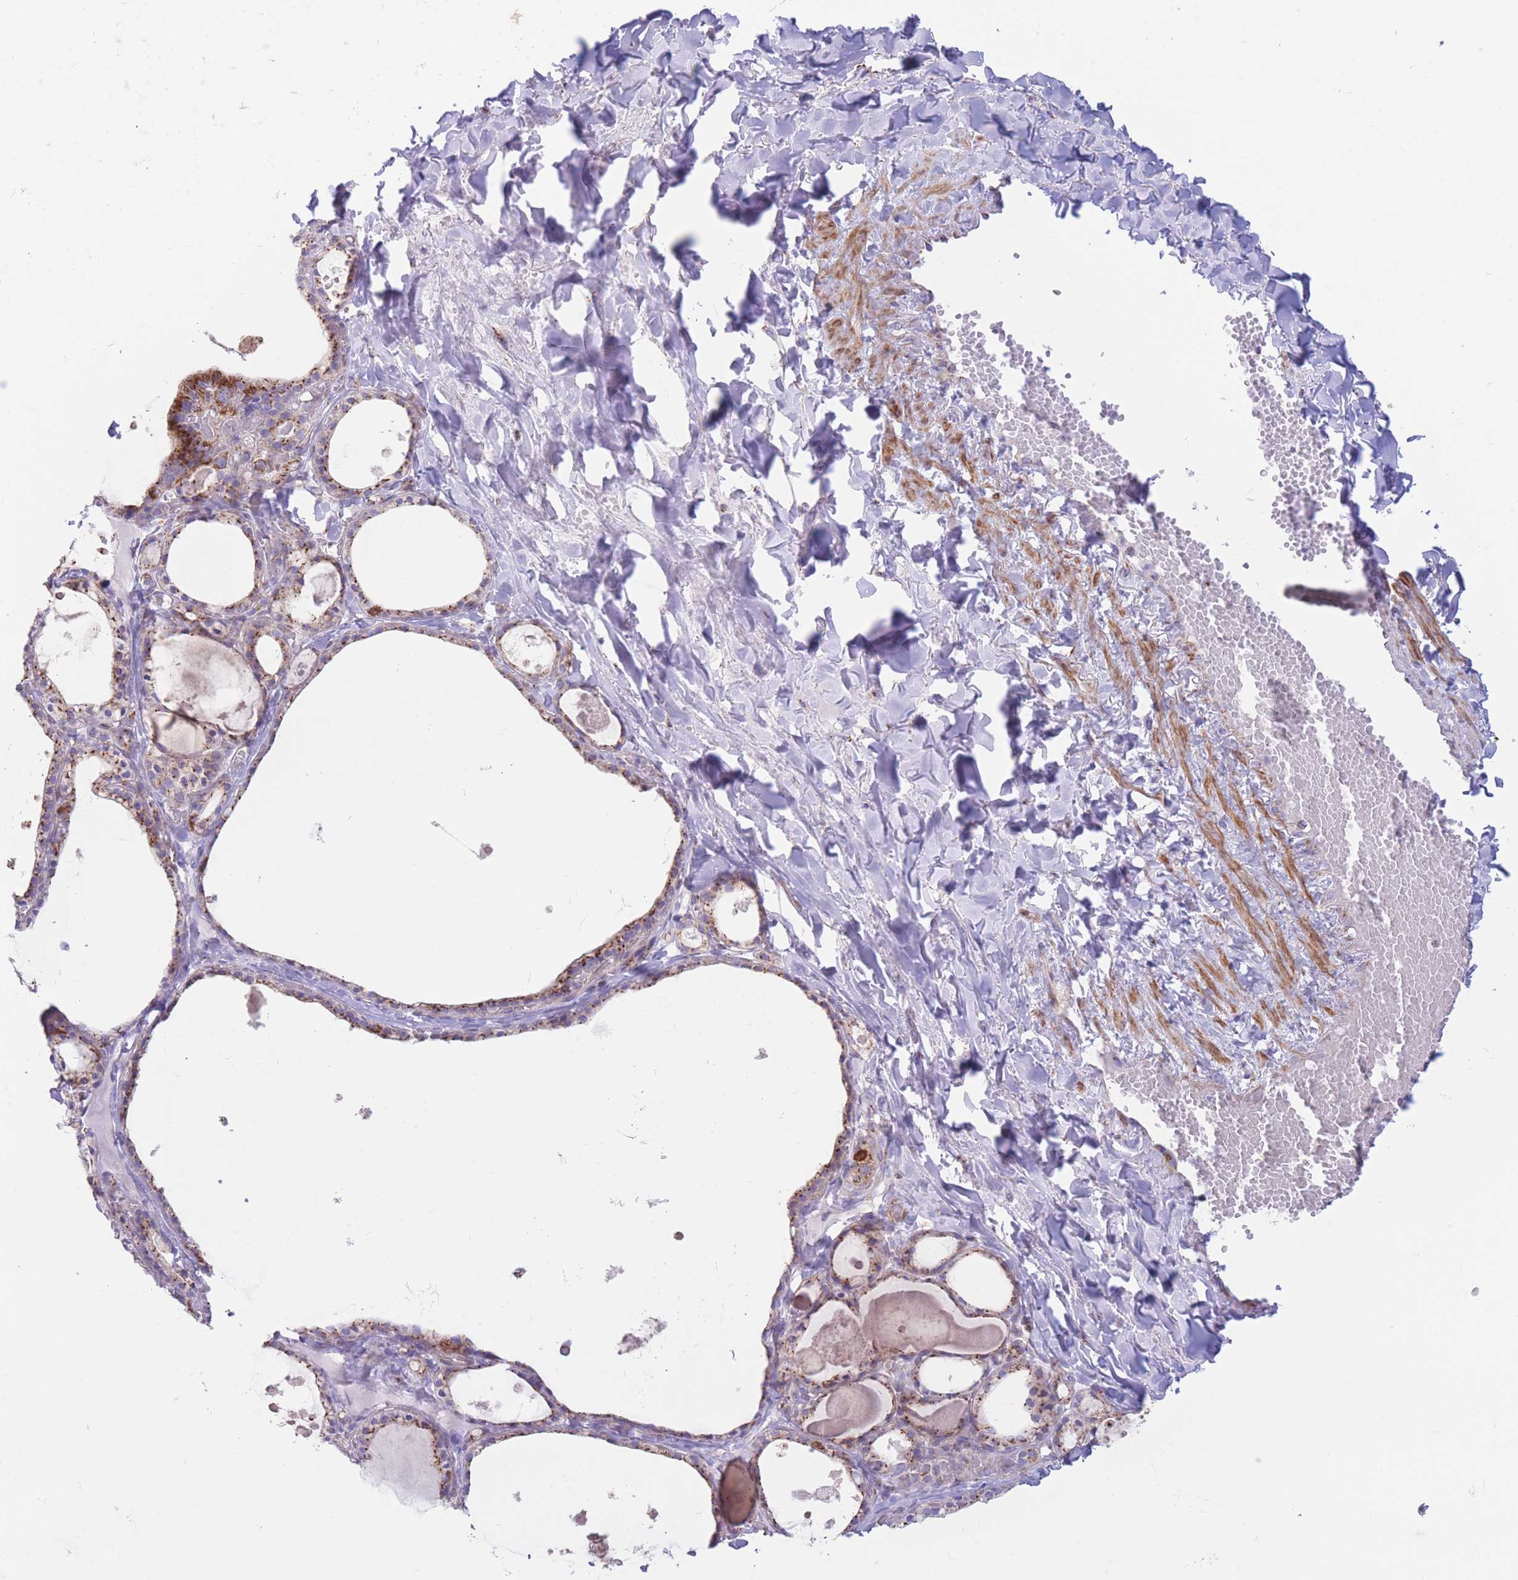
{"staining": {"intensity": "strong", "quantity": ">75%", "location": "cytoplasmic/membranous"}, "tissue": "thyroid gland", "cell_type": "Glandular cells", "image_type": "normal", "snomed": [{"axis": "morphology", "description": "Normal tissue, NOS"}, {"axis": "topography", "description": "Thyroid gland"}], "caption": "Glandular cells exhibit high levels of strong cytoplasmic/membranous expression in about >75% of cells in benign human thyroid gland.", "gene": "MPND", "patient": {"sex": "male", "age": 56}}